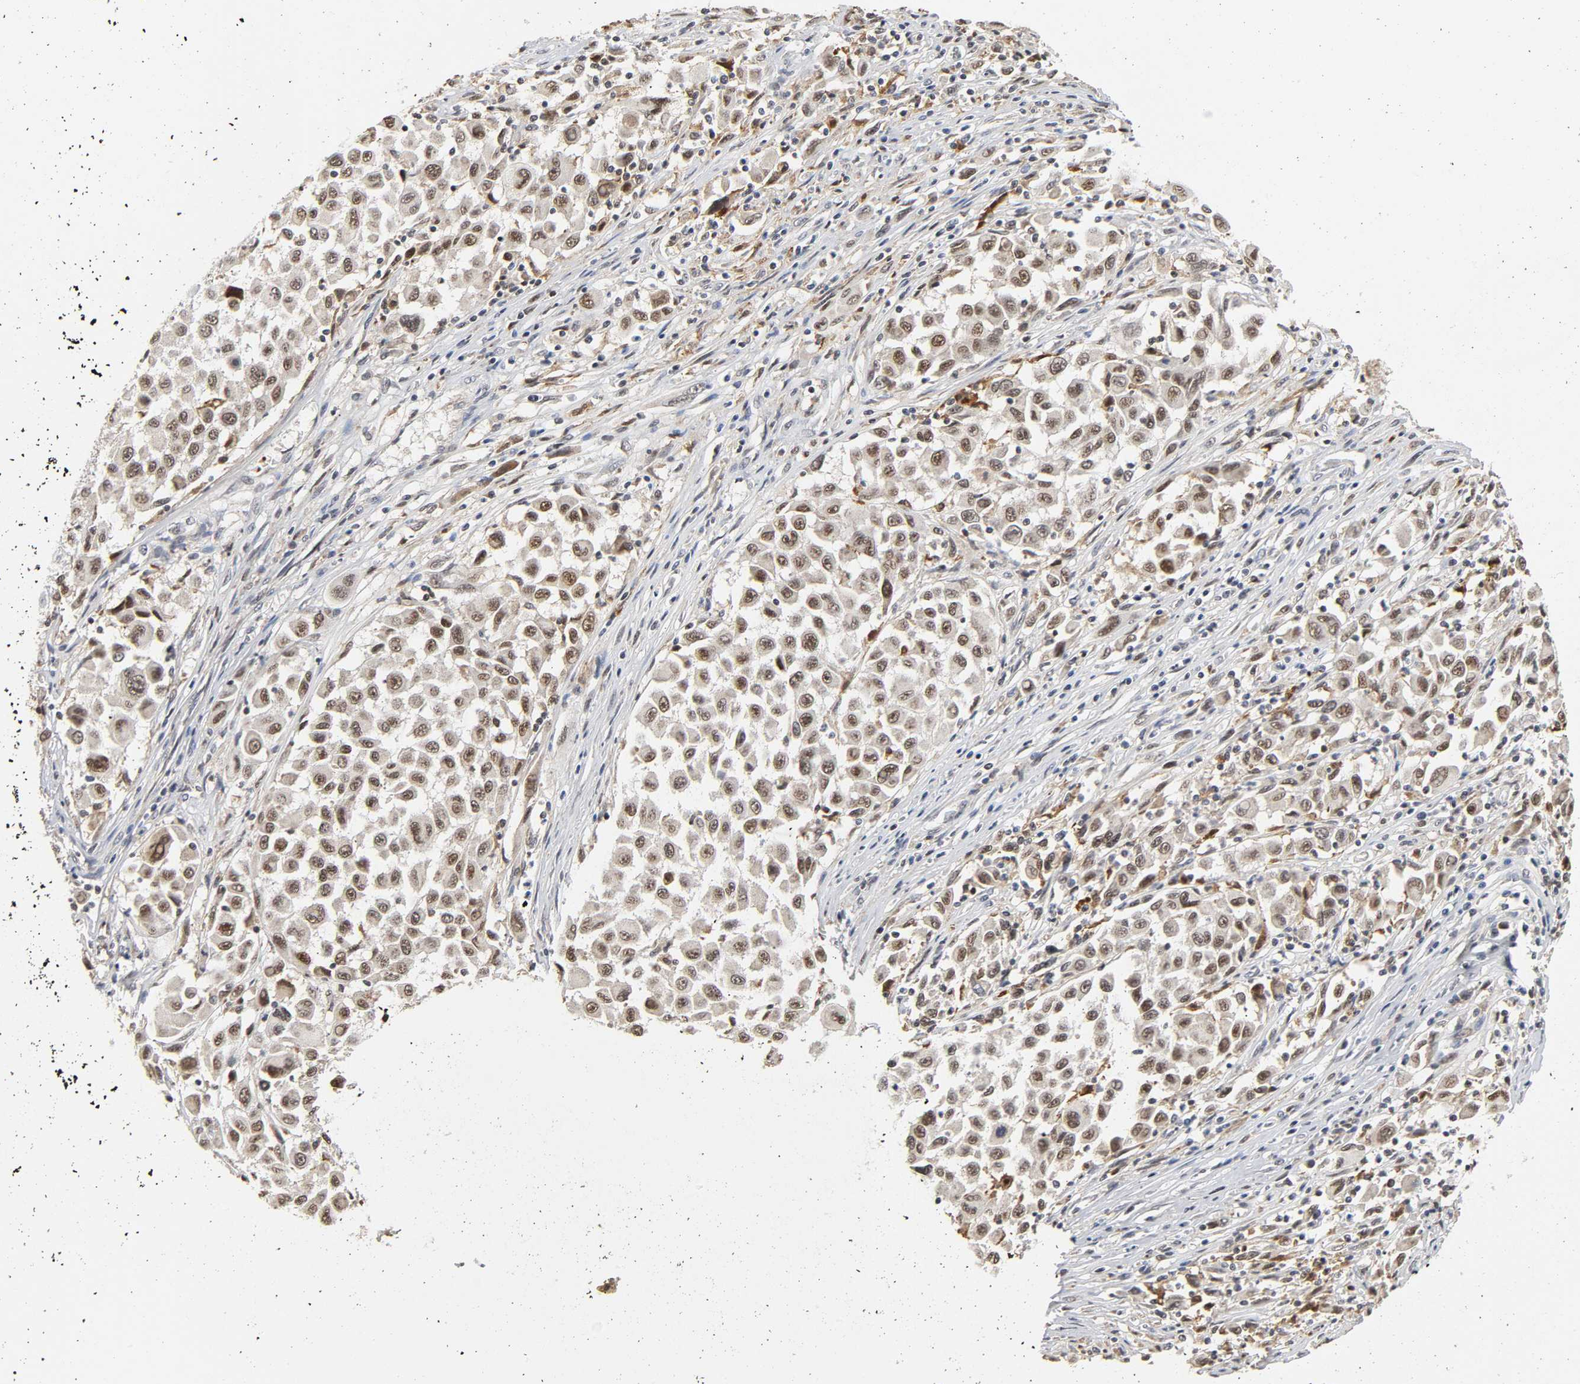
{"staining": {"intensity": "moderate", "quantity": ">75%", "location": "nuclear"}, "tissue": "melanoma", "cell_type": "Tumor cells", "image_type": "cancer", "snomed": [{"axis": "morphology", "description": "Malignant melanoma, Metastatic site"}, {"axis": "topography", "description": "Lymph node"}], "caption": "The image demonstrates a brown stain indicating the presence of a protein in the nuclear of tumor cells in malignant melanoma (metastatic site).", "gene": "KAT2B", "patient": {"sex": "male", "age": 61}}